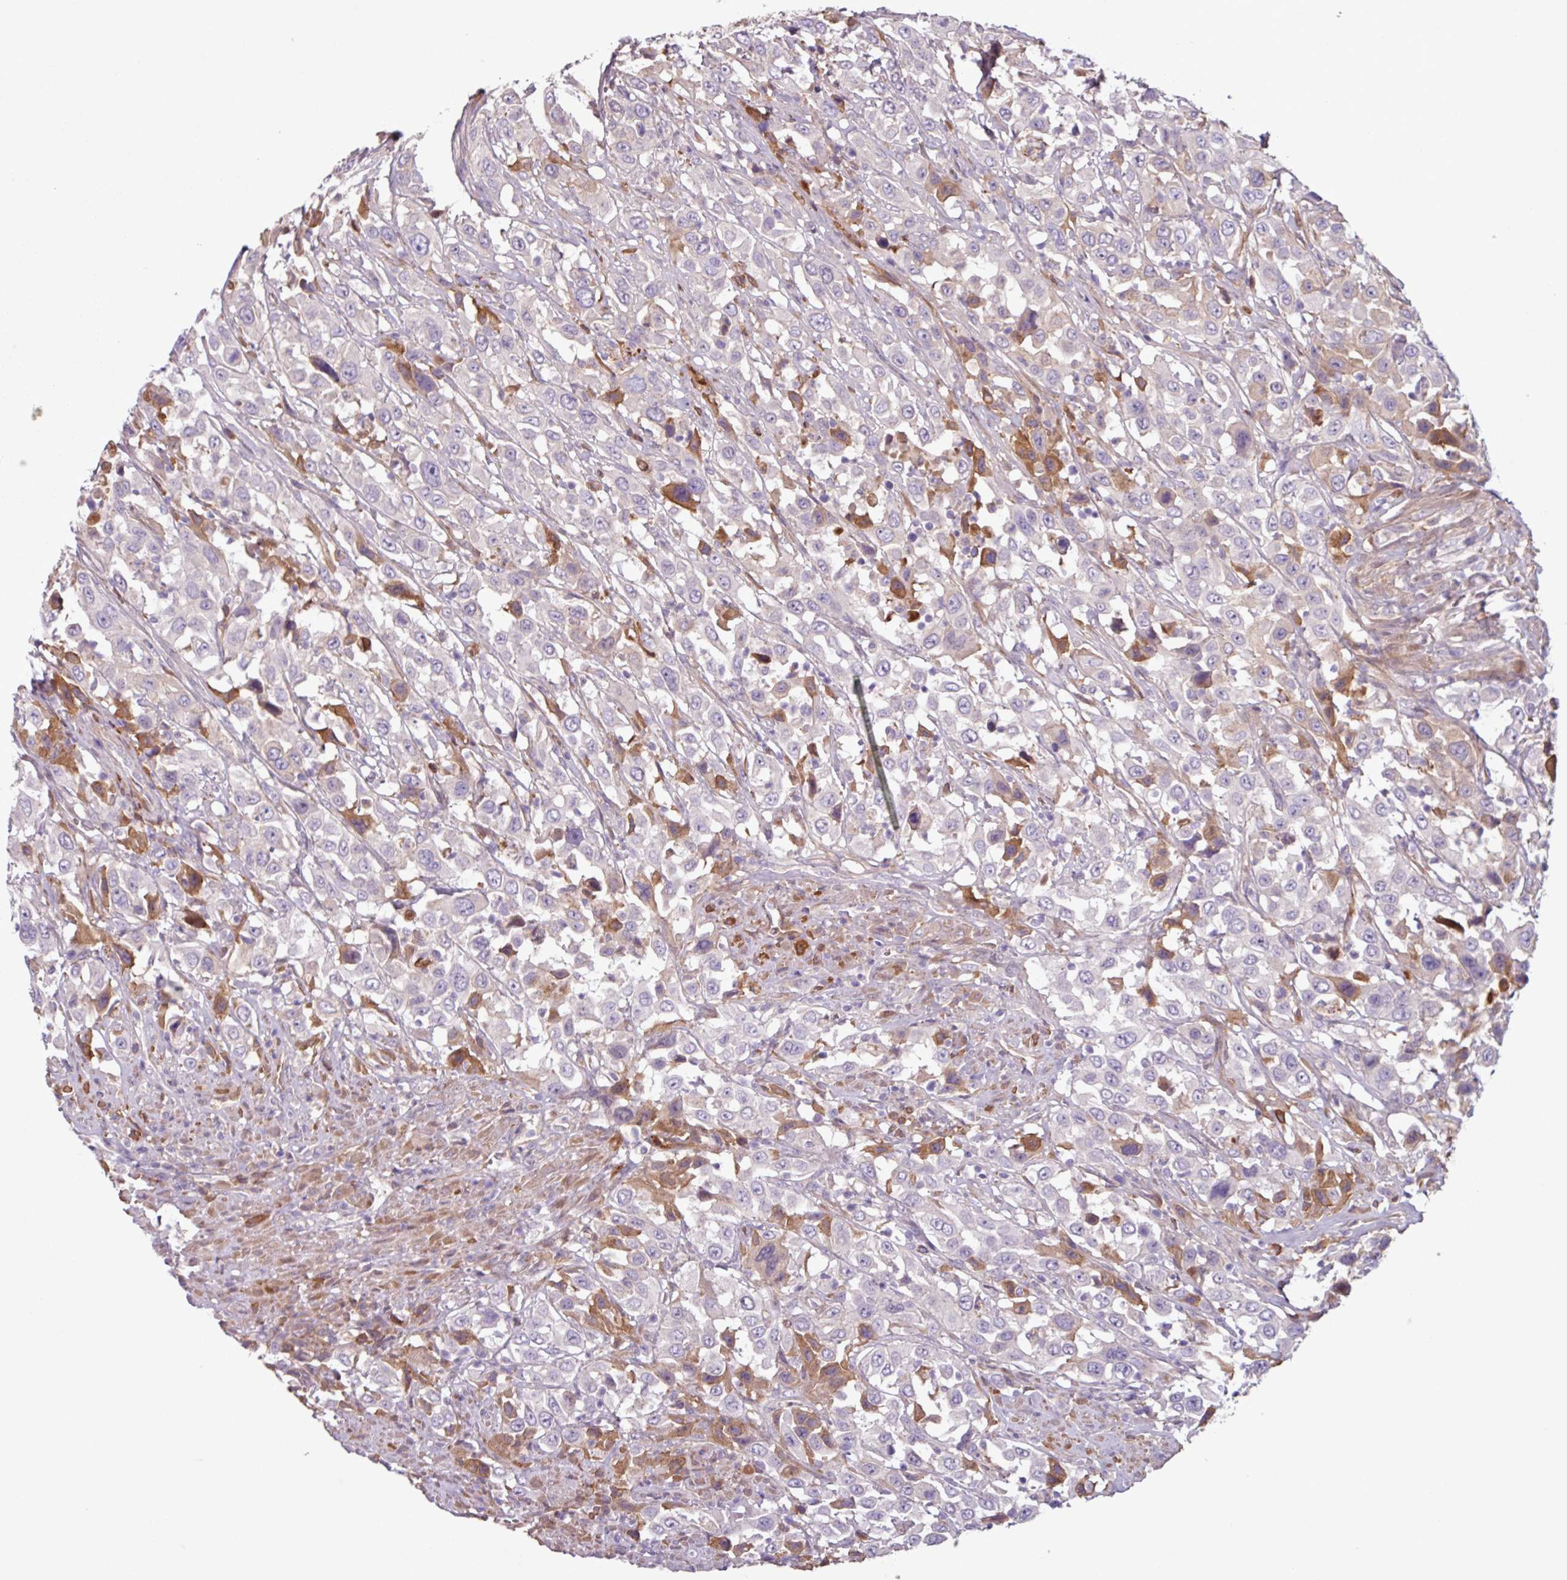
{"staining": {"intensity": "moderate", "quantity": "<25%", "location": "cytoplasmic/membranous"}, "tissue": "urothelial cancer", "cell_type": "Tumor cells", "image_type": "cancer", "snomed": [{"axis": "morphology", "description": "Urothelial carcinoma, High grade"}, {"axis": "topography", "description": "Urinary bladder"}], "caption": "Moderate cytoplasmic/membranous positivity is appreciated in about <25% of tumor cells in urothelial cancer. (brown staining indicates protein expression, while blue staining denotes nuclei).", "gene": "C4B", "patient": {"sex": "male", "age": 61}}